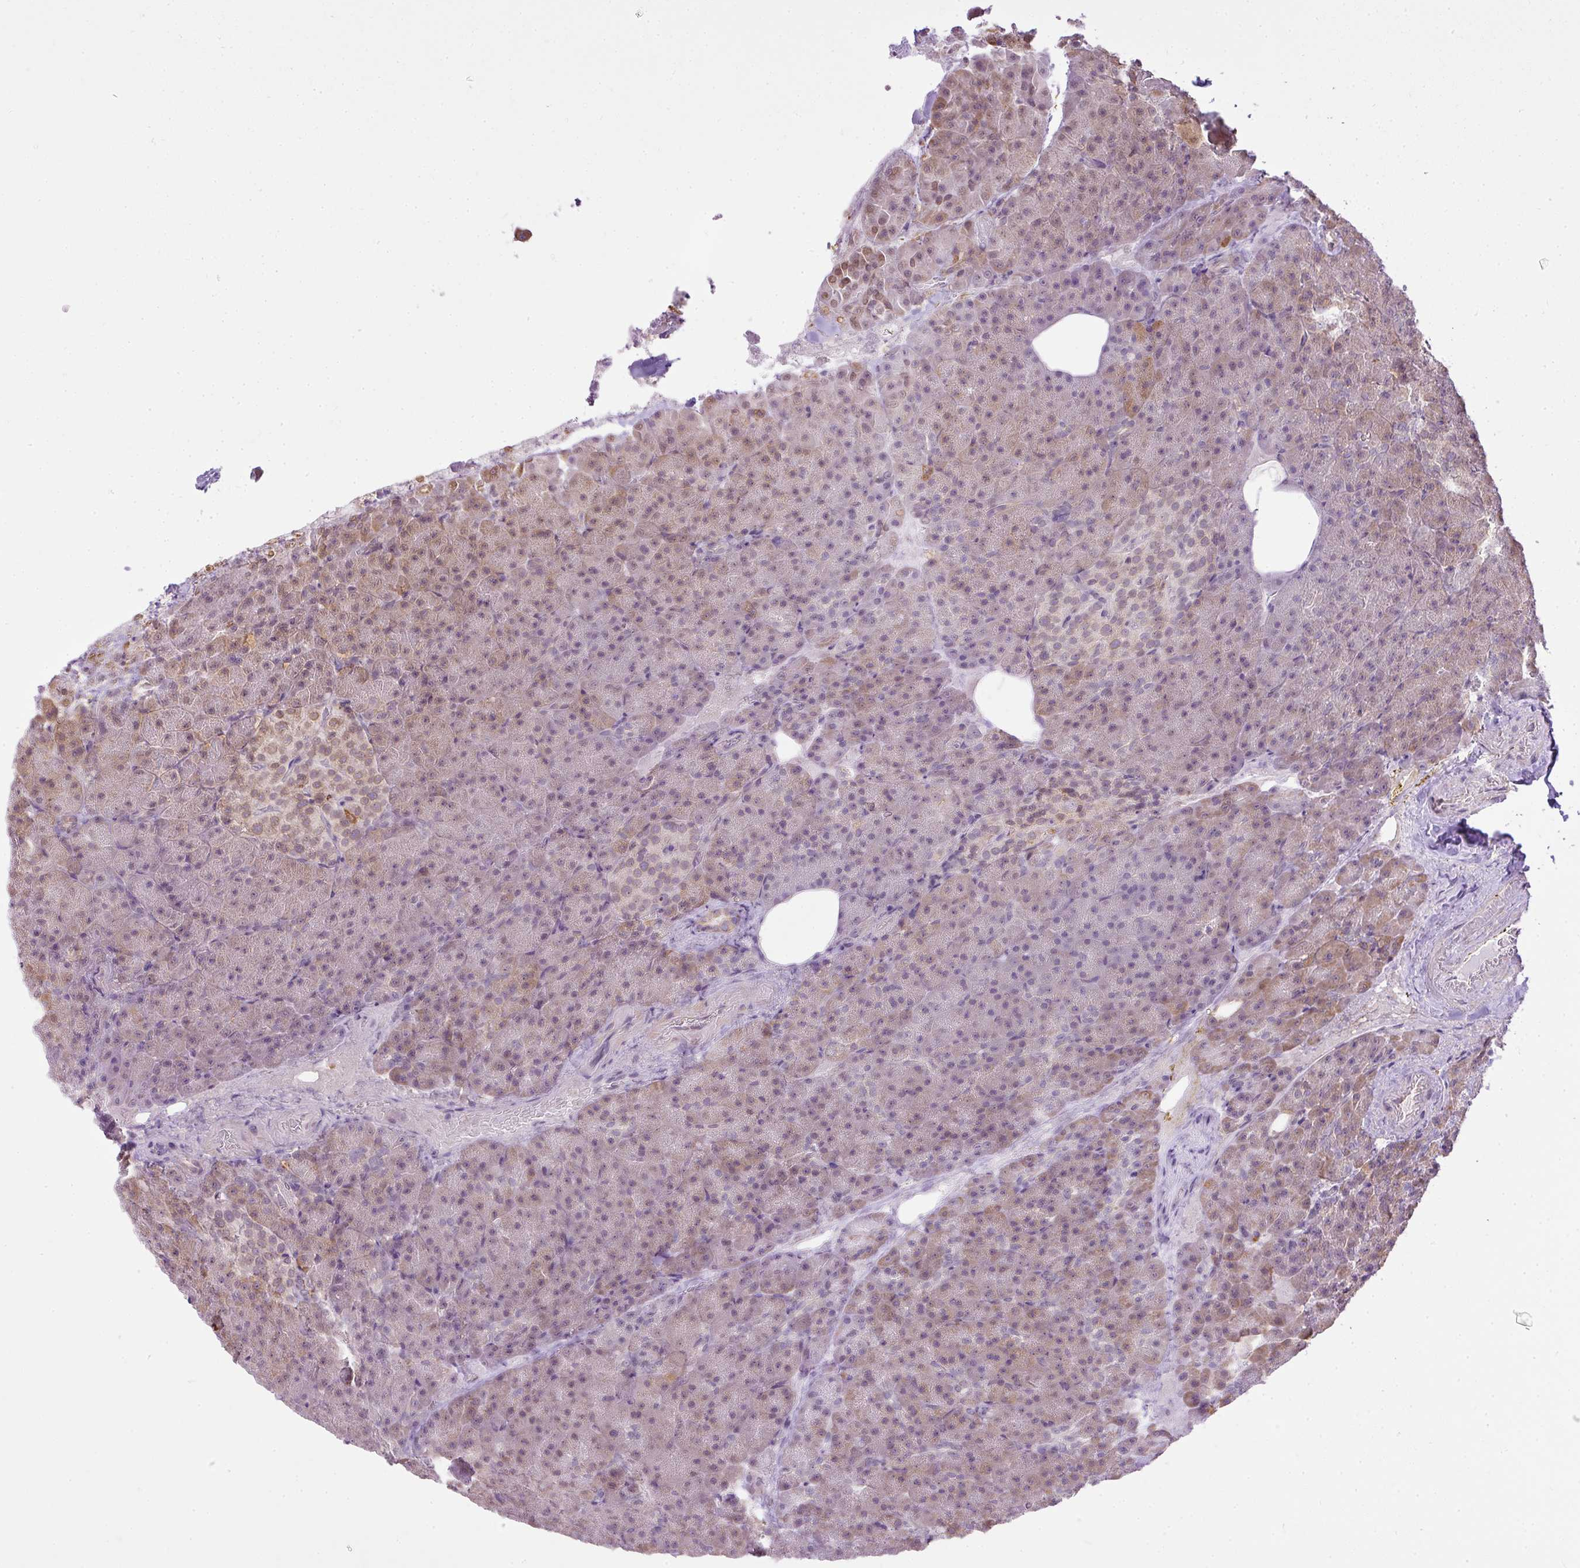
{"staining": {"intensity": "moderate", "quantity": "<25%", "location": "nuclear"}, "tissue": "pancreas", "cell_type": "Exocrine glandular cells", "image_type": "normal", "snomed": [{"axis": "morphology", "description": "Normal tissue, NOS"}, {"axis": "topography", "description": "Pancreas"}], "caption": "Brown immunohistochemical staining in normal pancreas displays moderate nuclear staining in approximately <25% of exocrine glandular cells.", "gene": "COX18", "patient": {"sex": "female", "age": 74}}